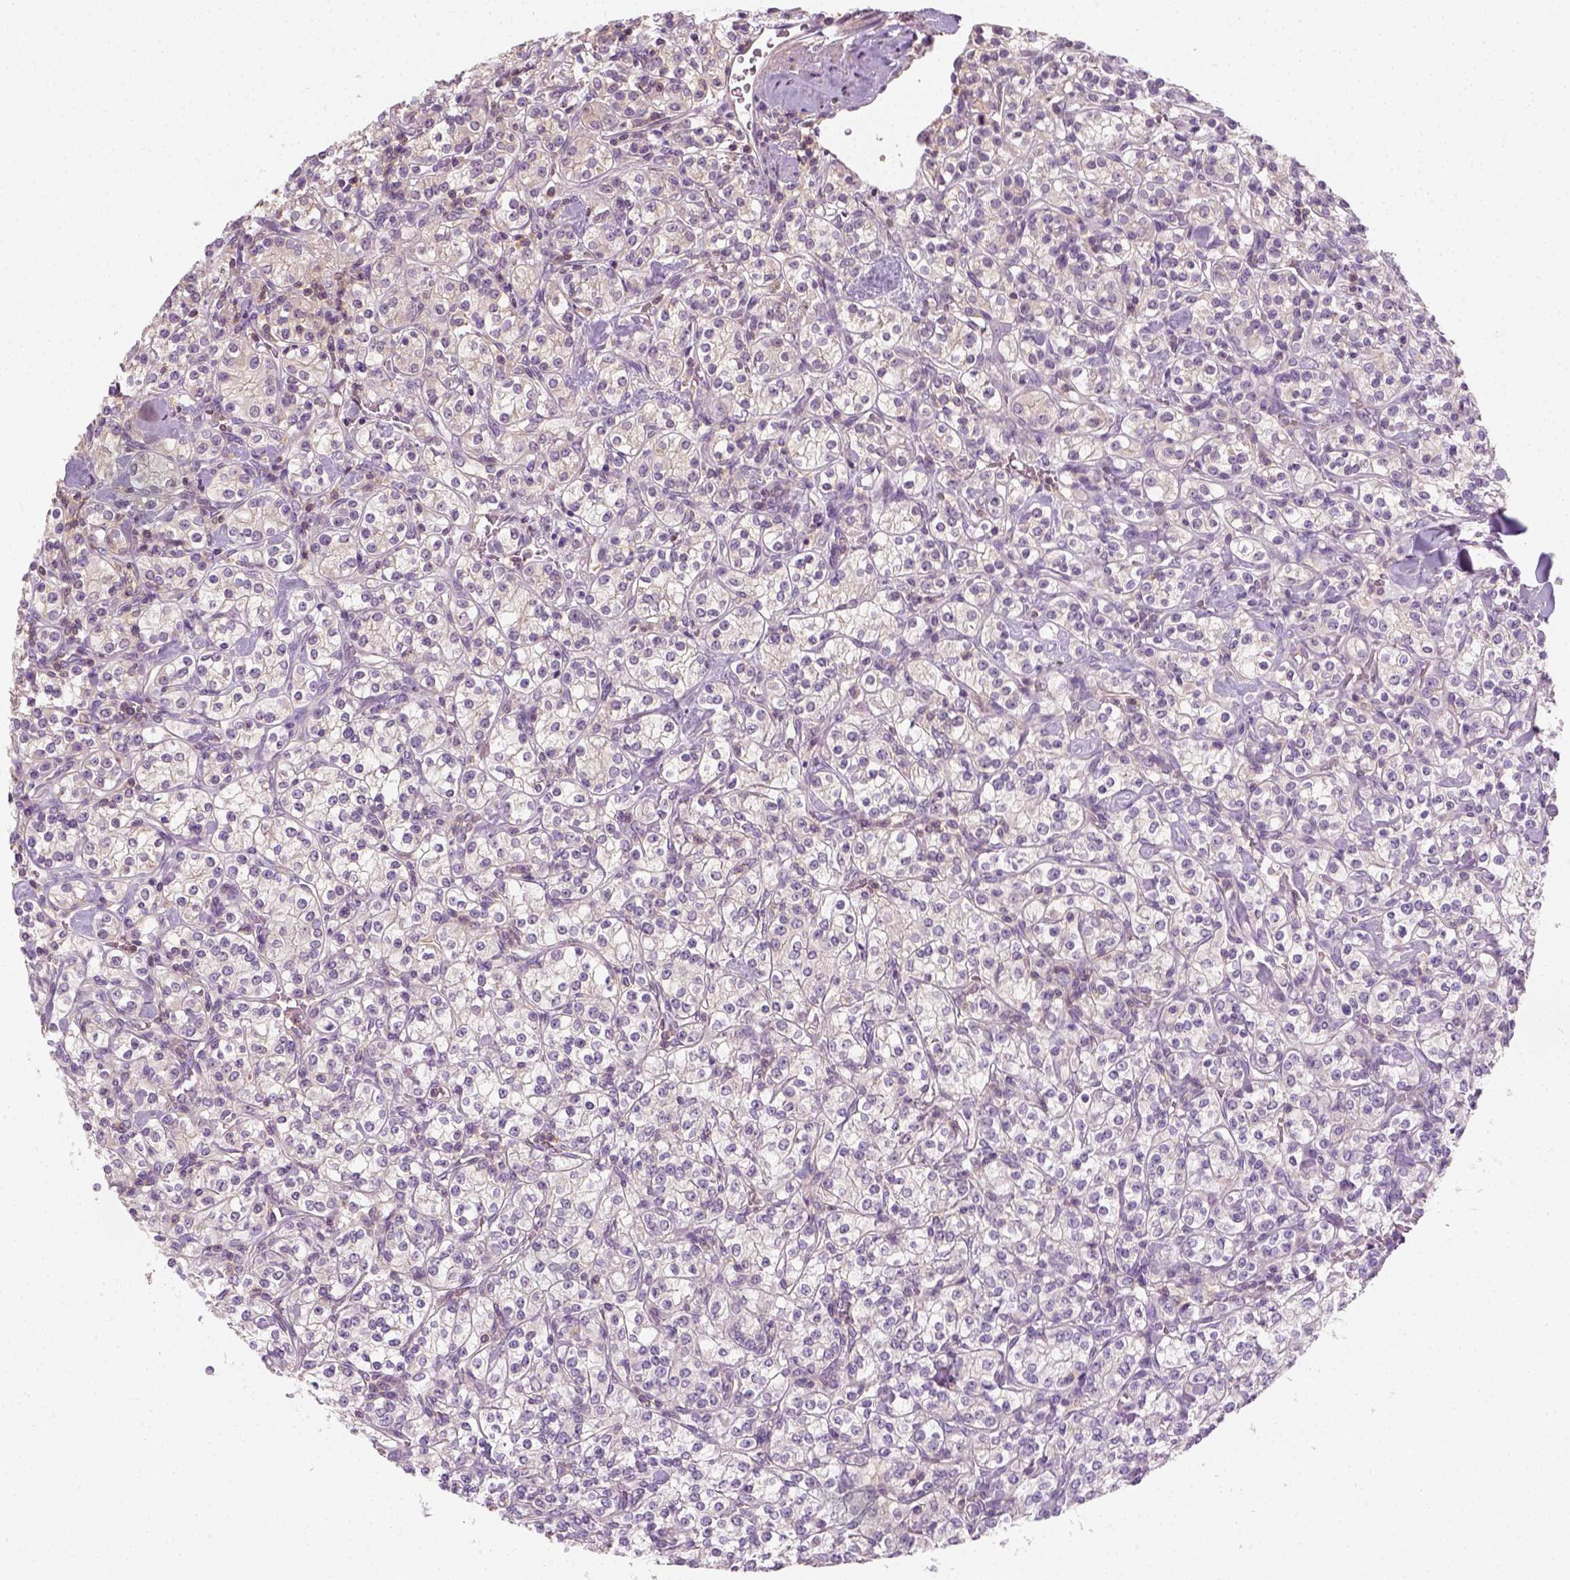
{"staining": {"intensity": "negative", "quantity": "none", "location": "none"}, "tissue": "renal cancer", "cell_type": "Tumor cells", "image_type": "cancer", "snomed": [{"axis": "morphology", "description": "Adenocarcinoma, NOS"}, {"axis": "topography", "description": "Kidney"}], "caption": "This image is of adenocarcinoma (renal) stained with immunohistochemistry (IHC) to label a protein in brown with the nuclei are counter-stained blue. There is no positivity in tumor cells.", "gene": "EPHB1", "patient": {"sex": "male", "age": 77}}